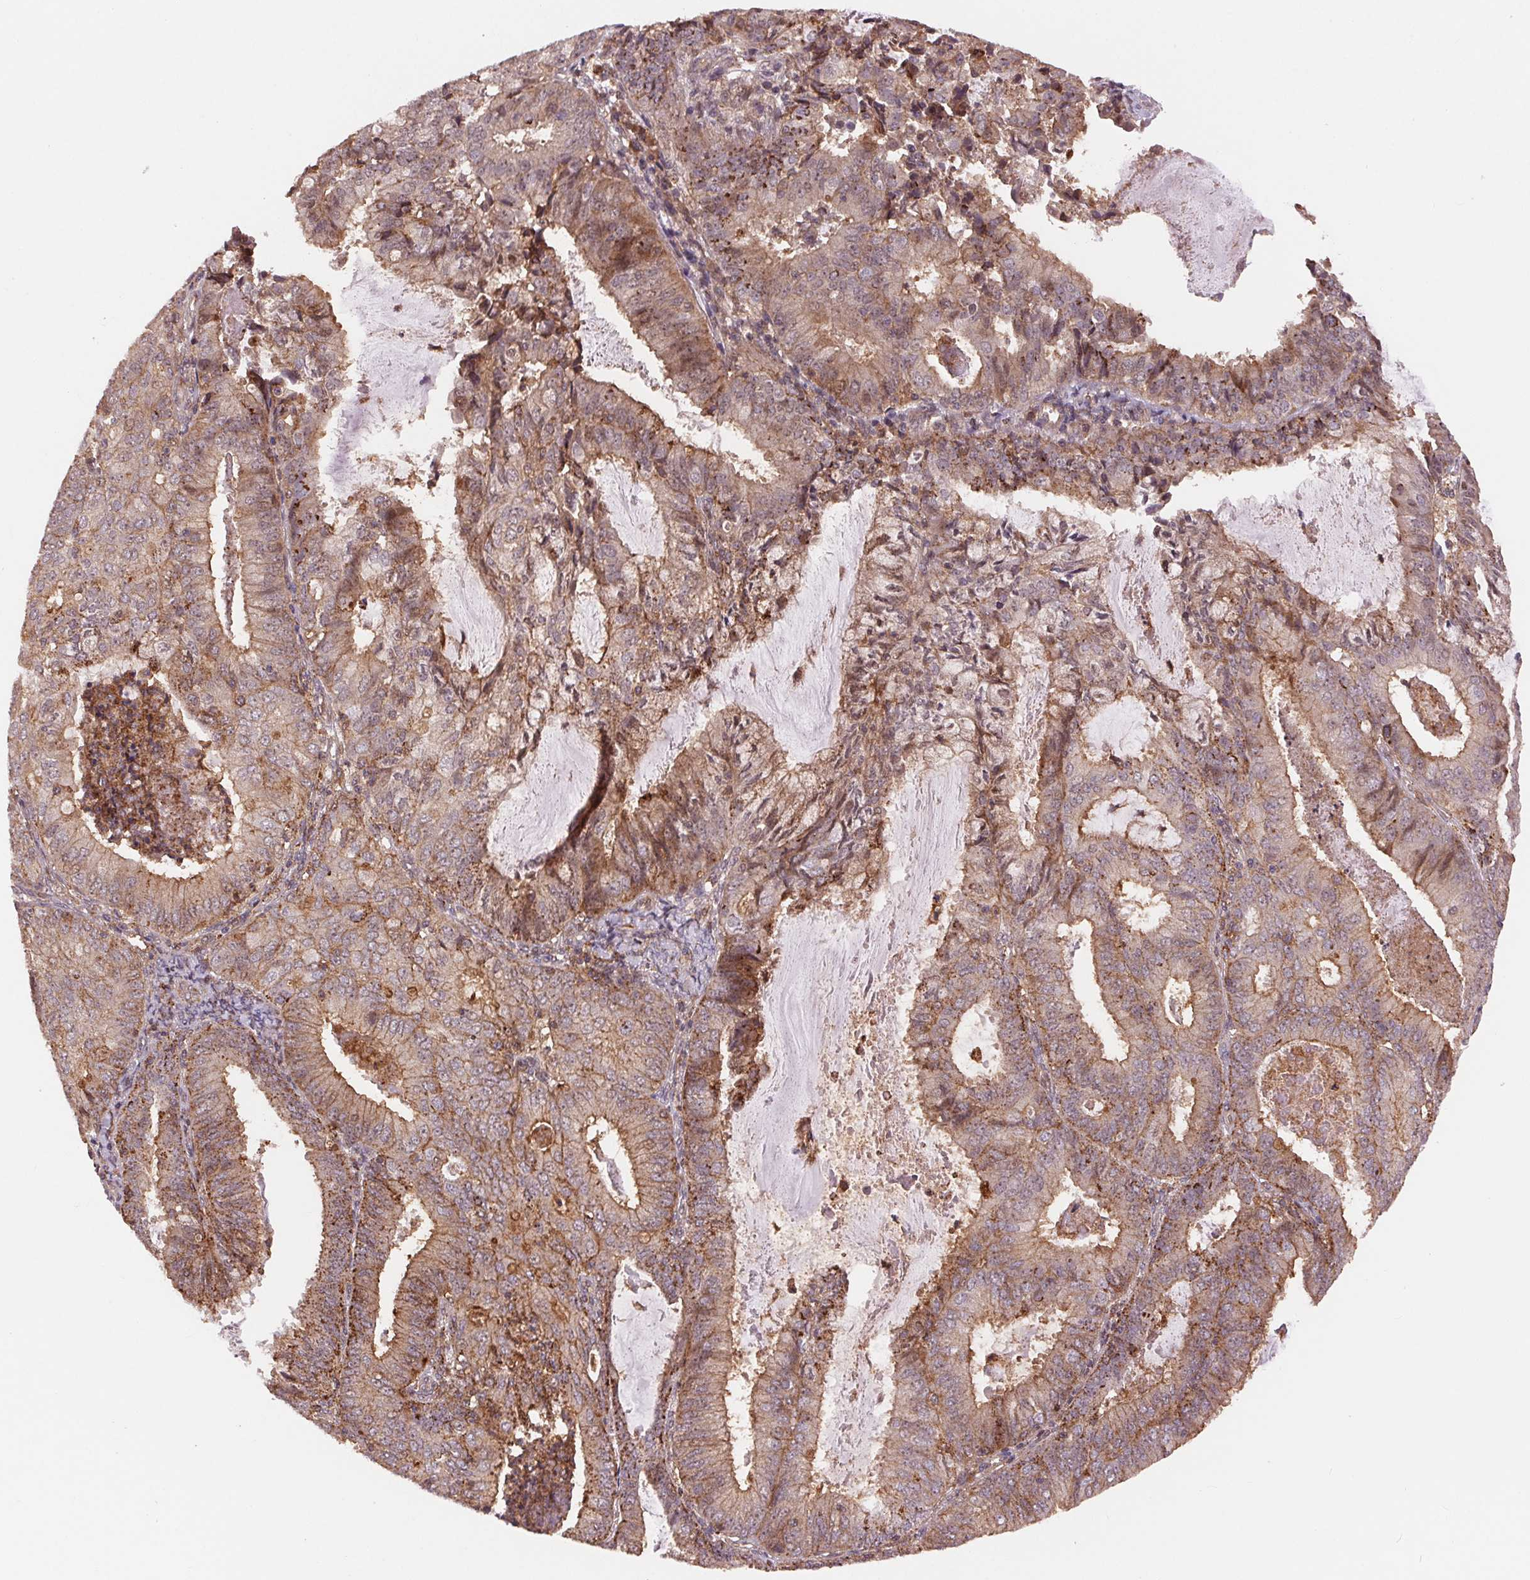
{"staining": {"intensity": "moderate", "quantity": ">75%", "location": "cytoplasmic/membranous"}, "tissue": "endometrial cancer", "cell_type": "Tumor cells", "image_type": "cancer", "snomed": [{"axis": "morphology", "description": "Adenocarcinoma, NOS"}, {"axis": "topography", "description": "Endometrium"}], "caption": "Human endometrial cancer stained with a brown dye shows moderate cytoplasmic/membranous positive staining in about >75% of tumor cells.", "gene": "CHMP4B", "patient": {"sex": "female", "age": 57}}